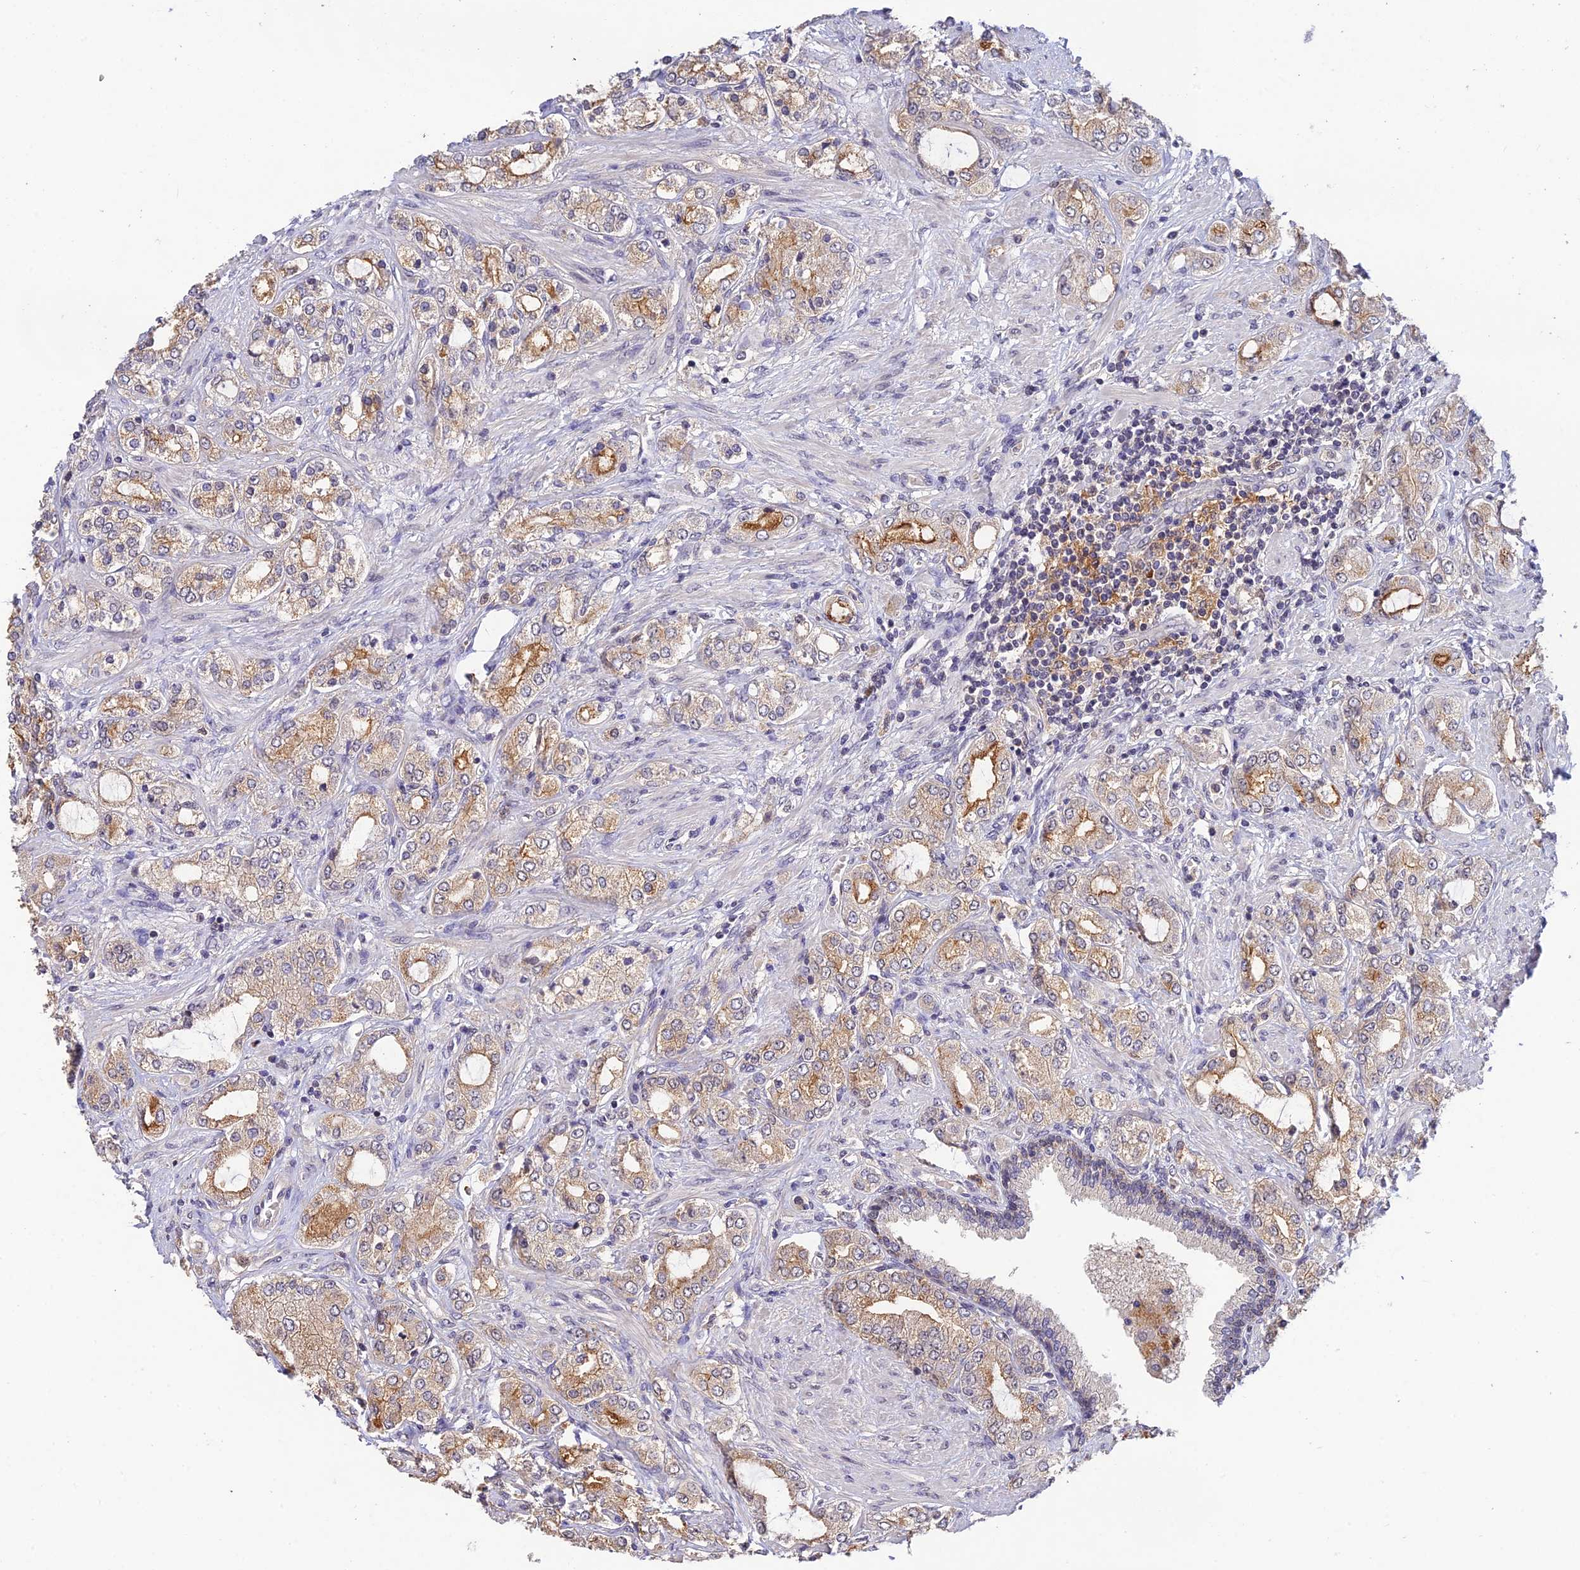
{"staining": {"intensity": "moderate", "quantity": "<25%", "location": "cytoplasmic/membranous"}, "tissue": "prostate cancer", "cell_type": "Tumor cells", "image_type": "cancer", "snomed": [{"axis": "morphology", "description": "Adenocarcinoma, High grade"}, {"axis": "topography", "description": "Prostate"}], "caption": "The image exhibits a brown stain indicating the presence of a protein in the cytoplasmic/membranous of tumor cells in adenocarcinoma (high-grade) (prostate). (DAB = brown stain, brightfield microscopy at high magnification).", "gene": "ZNF436", "patient": {"sex": "male", "age": 64}}